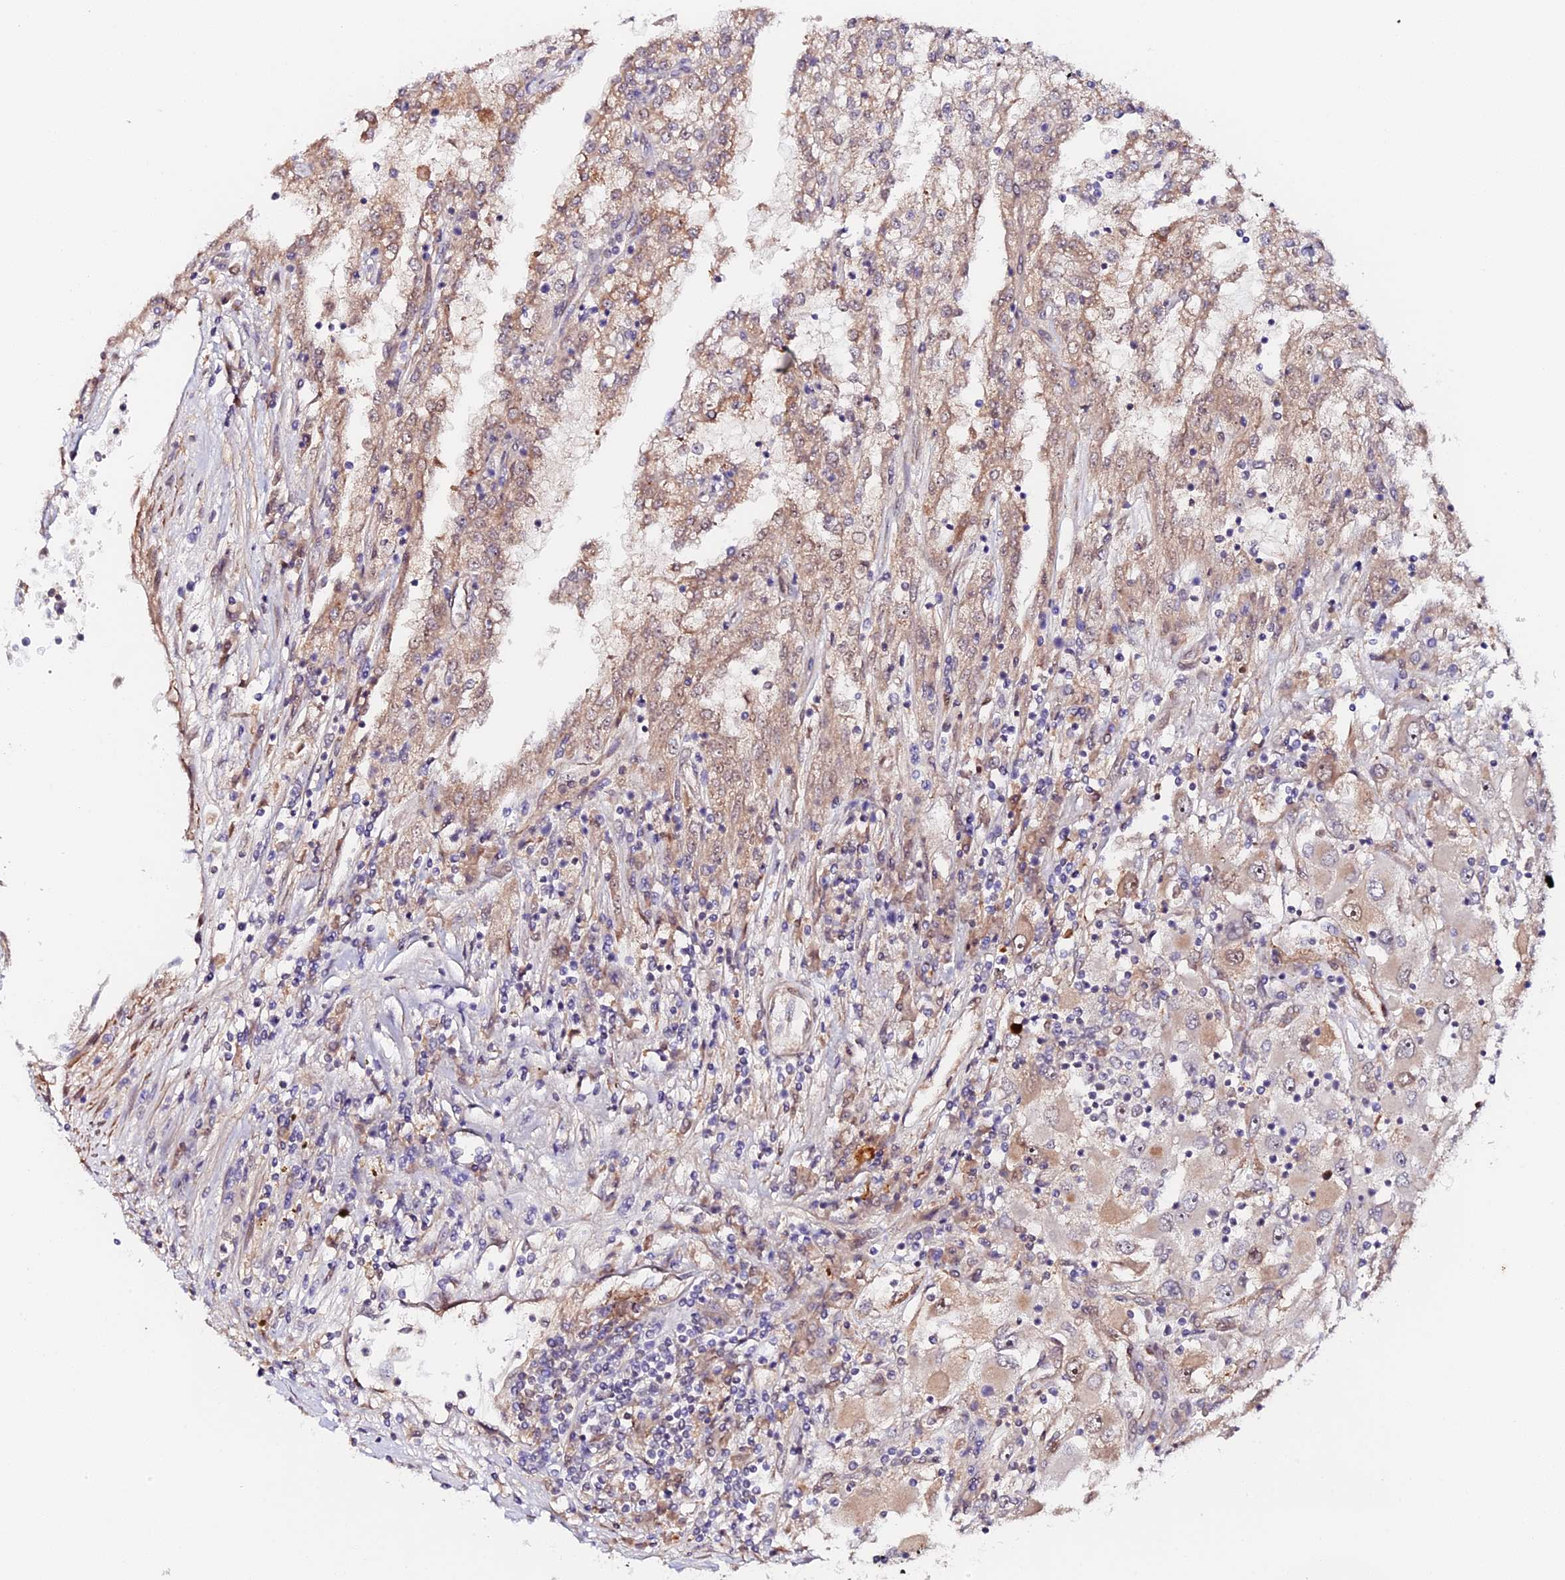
{"staining": {"intensity": "negative", "quantity": "none", "location": "none"}, "tissue": "renal cancer", "cell_type": "Tumor cells", "image_type": "cancer", "snomed": [{"axis": "morphology", "description": "Adenocarcinoma, NOS"}, {"axis": "topography", "description": "Kidney"}], "caption": "This is an immunohistochemistry micrograph of renal adenocarcinoma. There is no staining in tumor cells.", "gene": "IMPACT", "patient": {"sex": "female", "age": 52}}